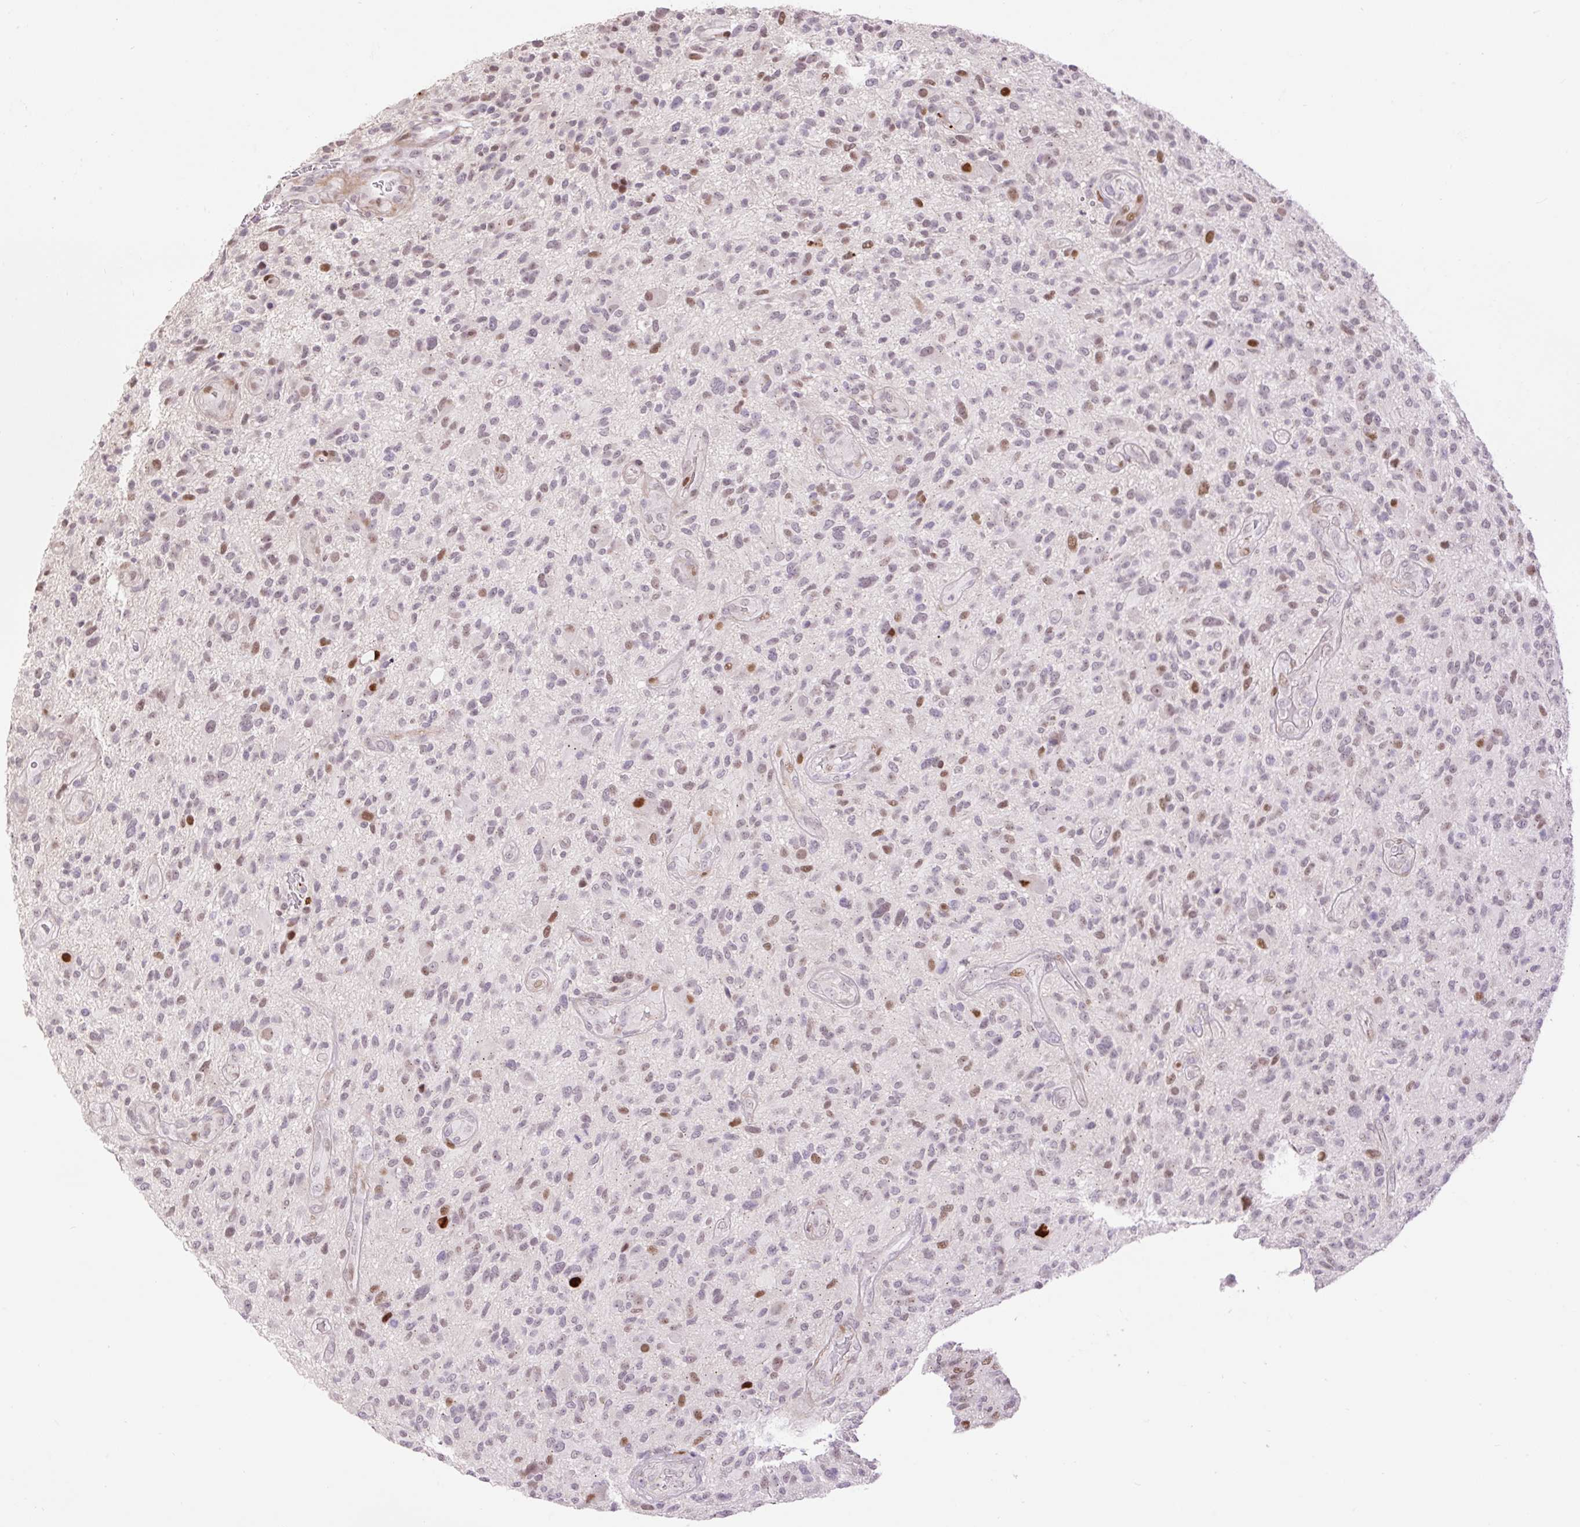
{"staining": {"intensity": "moderate", "quantity": "25%-75%", "location": "nuclear"}, "tissue": "glioma", "cell_type": "Tumor cells", "image_type": "cancer", "snomed": [{"axis": "morphology", "description": "Glioma, malignant, High grade"}, {"axis": "topography", "description": "Brain"}], "caption": "Malignant glioma (high-grade) stained for a protein shows moderate nuclear positivity in tumor cells.", "gene": "RIPPLY3", "patient": {"sex": "male", "age": 47}}